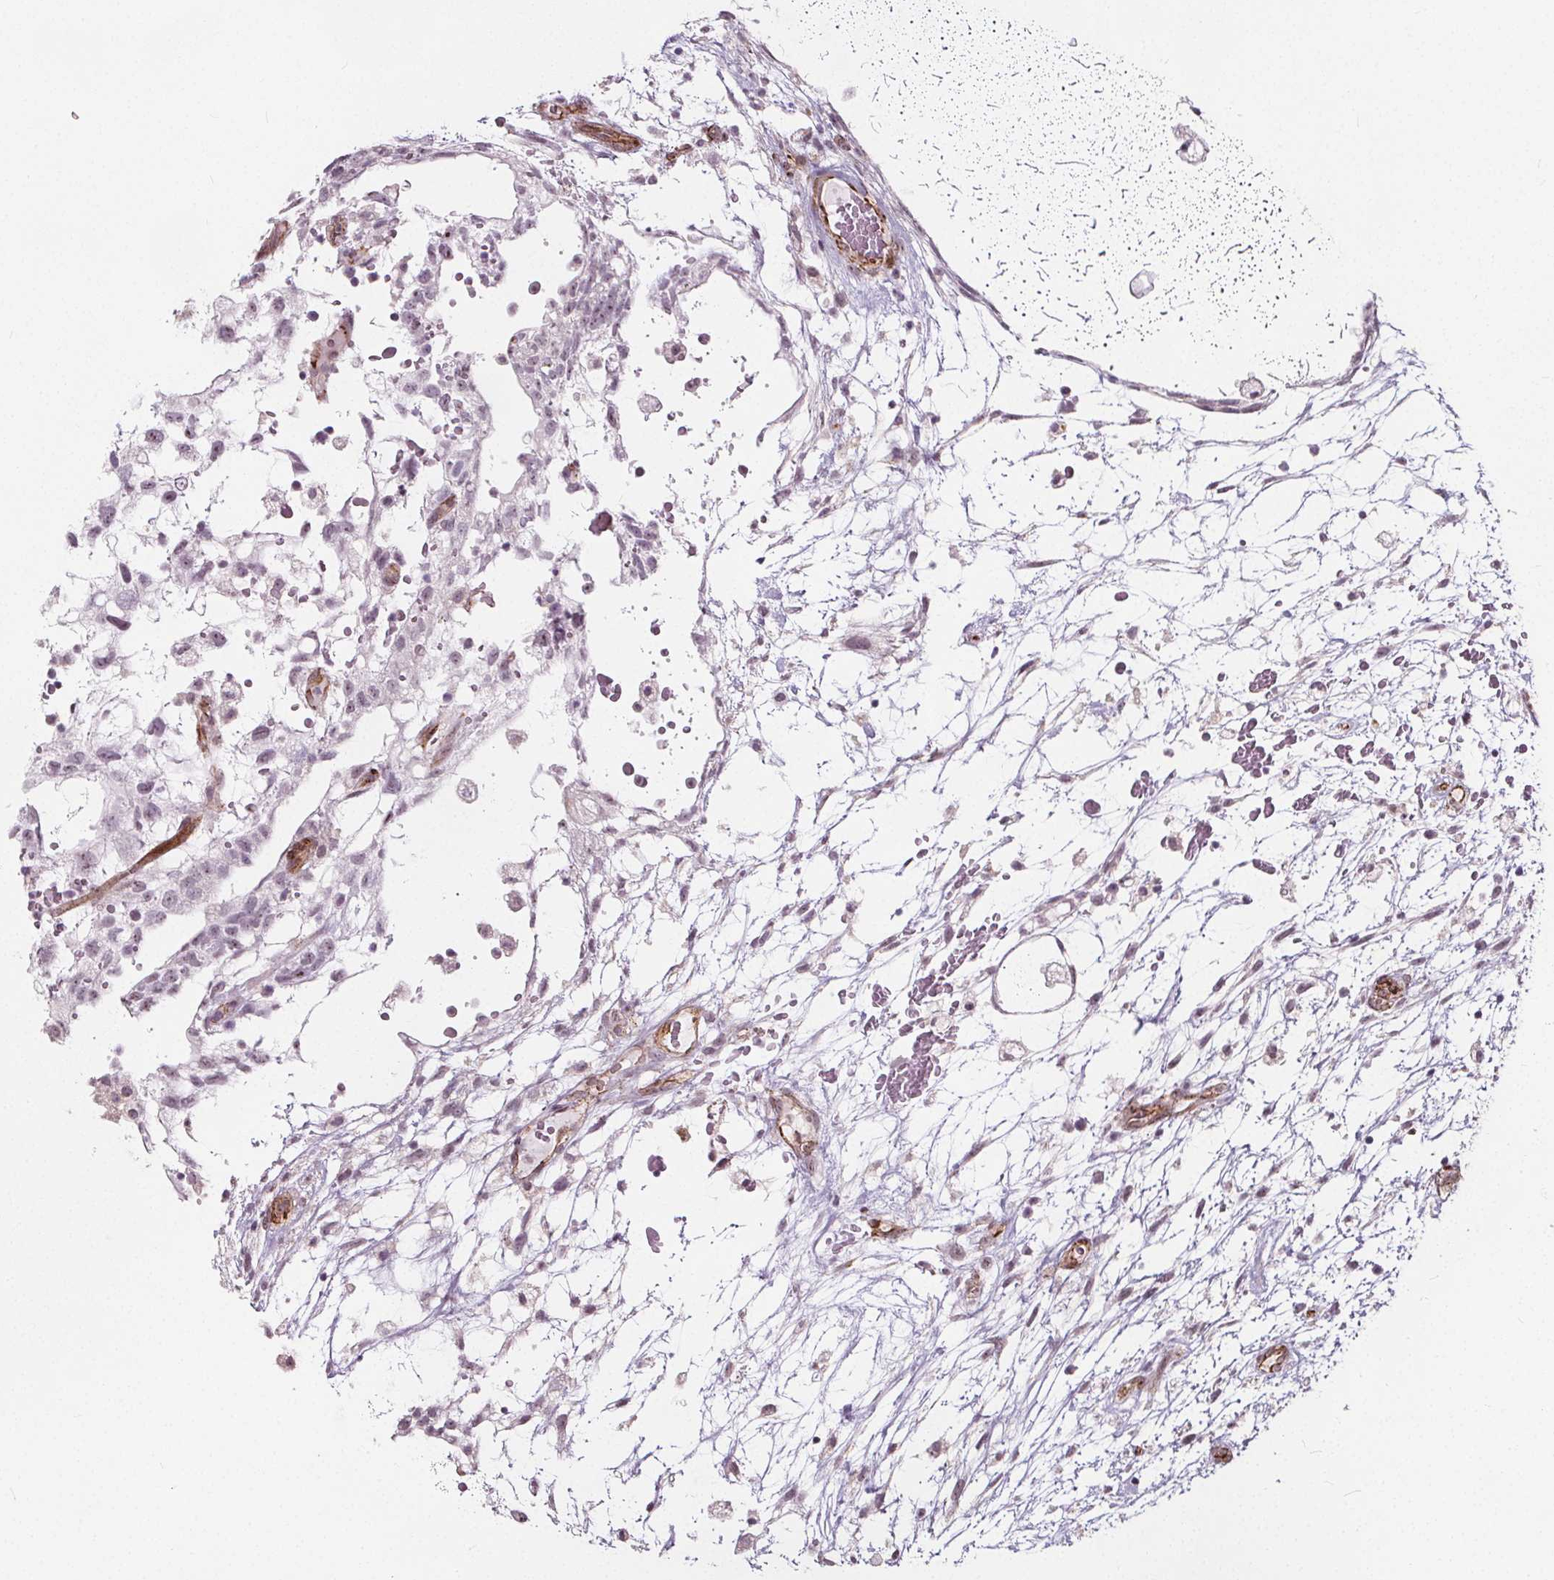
{"staining": {"intensity": "weak", "quantity": "<25%", "location": "nuclear"}, "tissue": "testis cancer", "cell_type": "Tumor cells", "image_type": "cancer", "snomed": [{"axis": "morphology", "description": "Normal tissue, NOS"}, {"axis": "morphology", "description": "Carcinoma, Embryonal, NOS"}, {"axis": "topography", "description": "Testis"}], "caption": "Tumor cells are negative for brown protein staining in testis embryonal carcinoma. (DAB (3,3'-diaminobenzidine) IHC visualized using brightfield microscopy, high magnification).", "gene": "HAS1", "patient": {"sex": "male", "age": 32}}